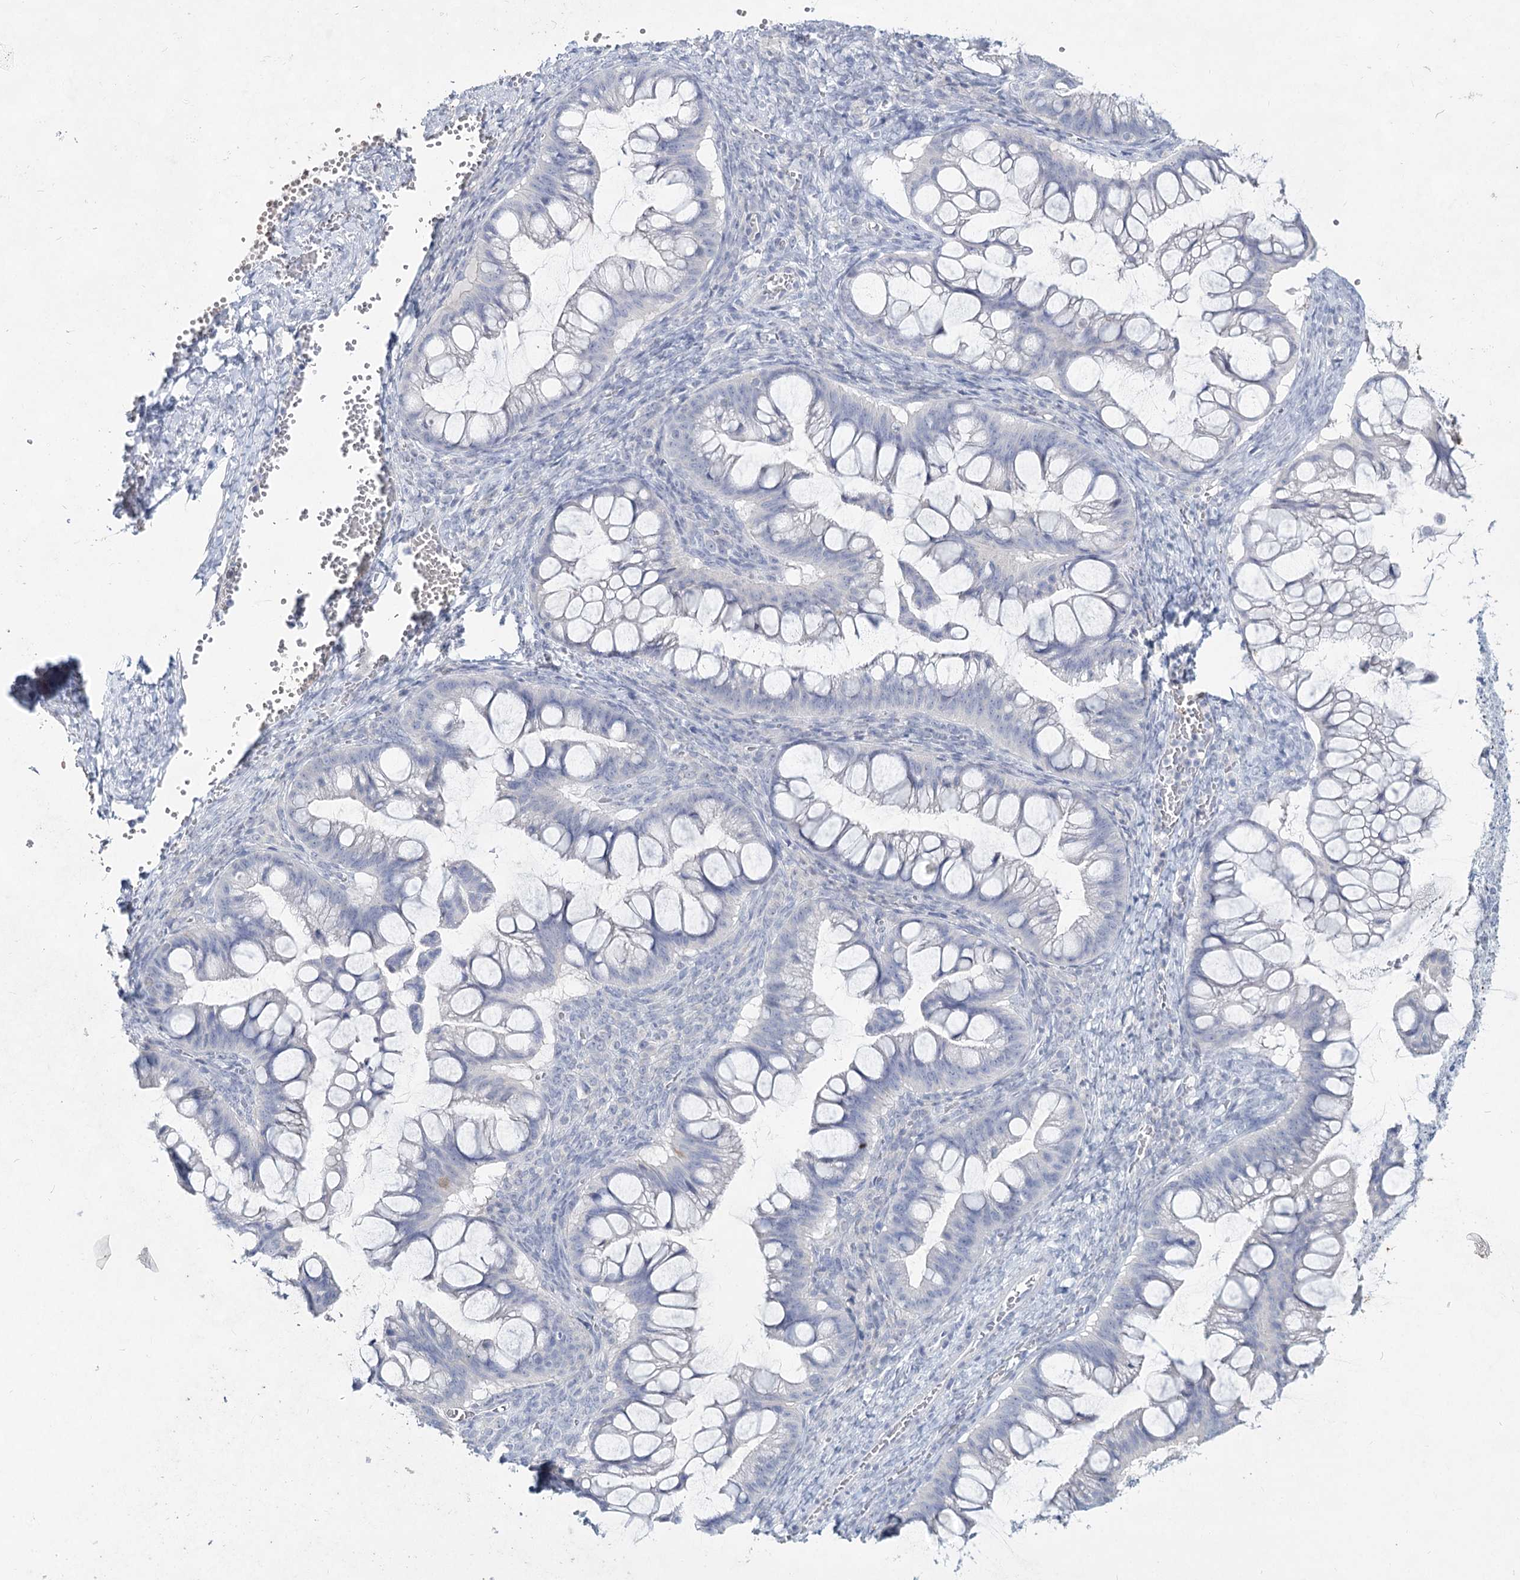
{"staining": {"intensity": "negative", "quantity": "none", "location": "none"}, "tissue": "ovarian cancer", "cell_type": "Tumor cells", "image_type": "cancer", "snomed": [{"axis": "morphology", "description": "Cystadenocarcinoma, mucinous, NOS"}, {"axis": "topography", "description": "Ovary"}], "caption": "IHC image of human ovarian cancer stained for a protein (brown), which demonstrates no staining in tumor cells.", "gene": "CCDC73", "patient": {"sex": "female", "age": 73}}